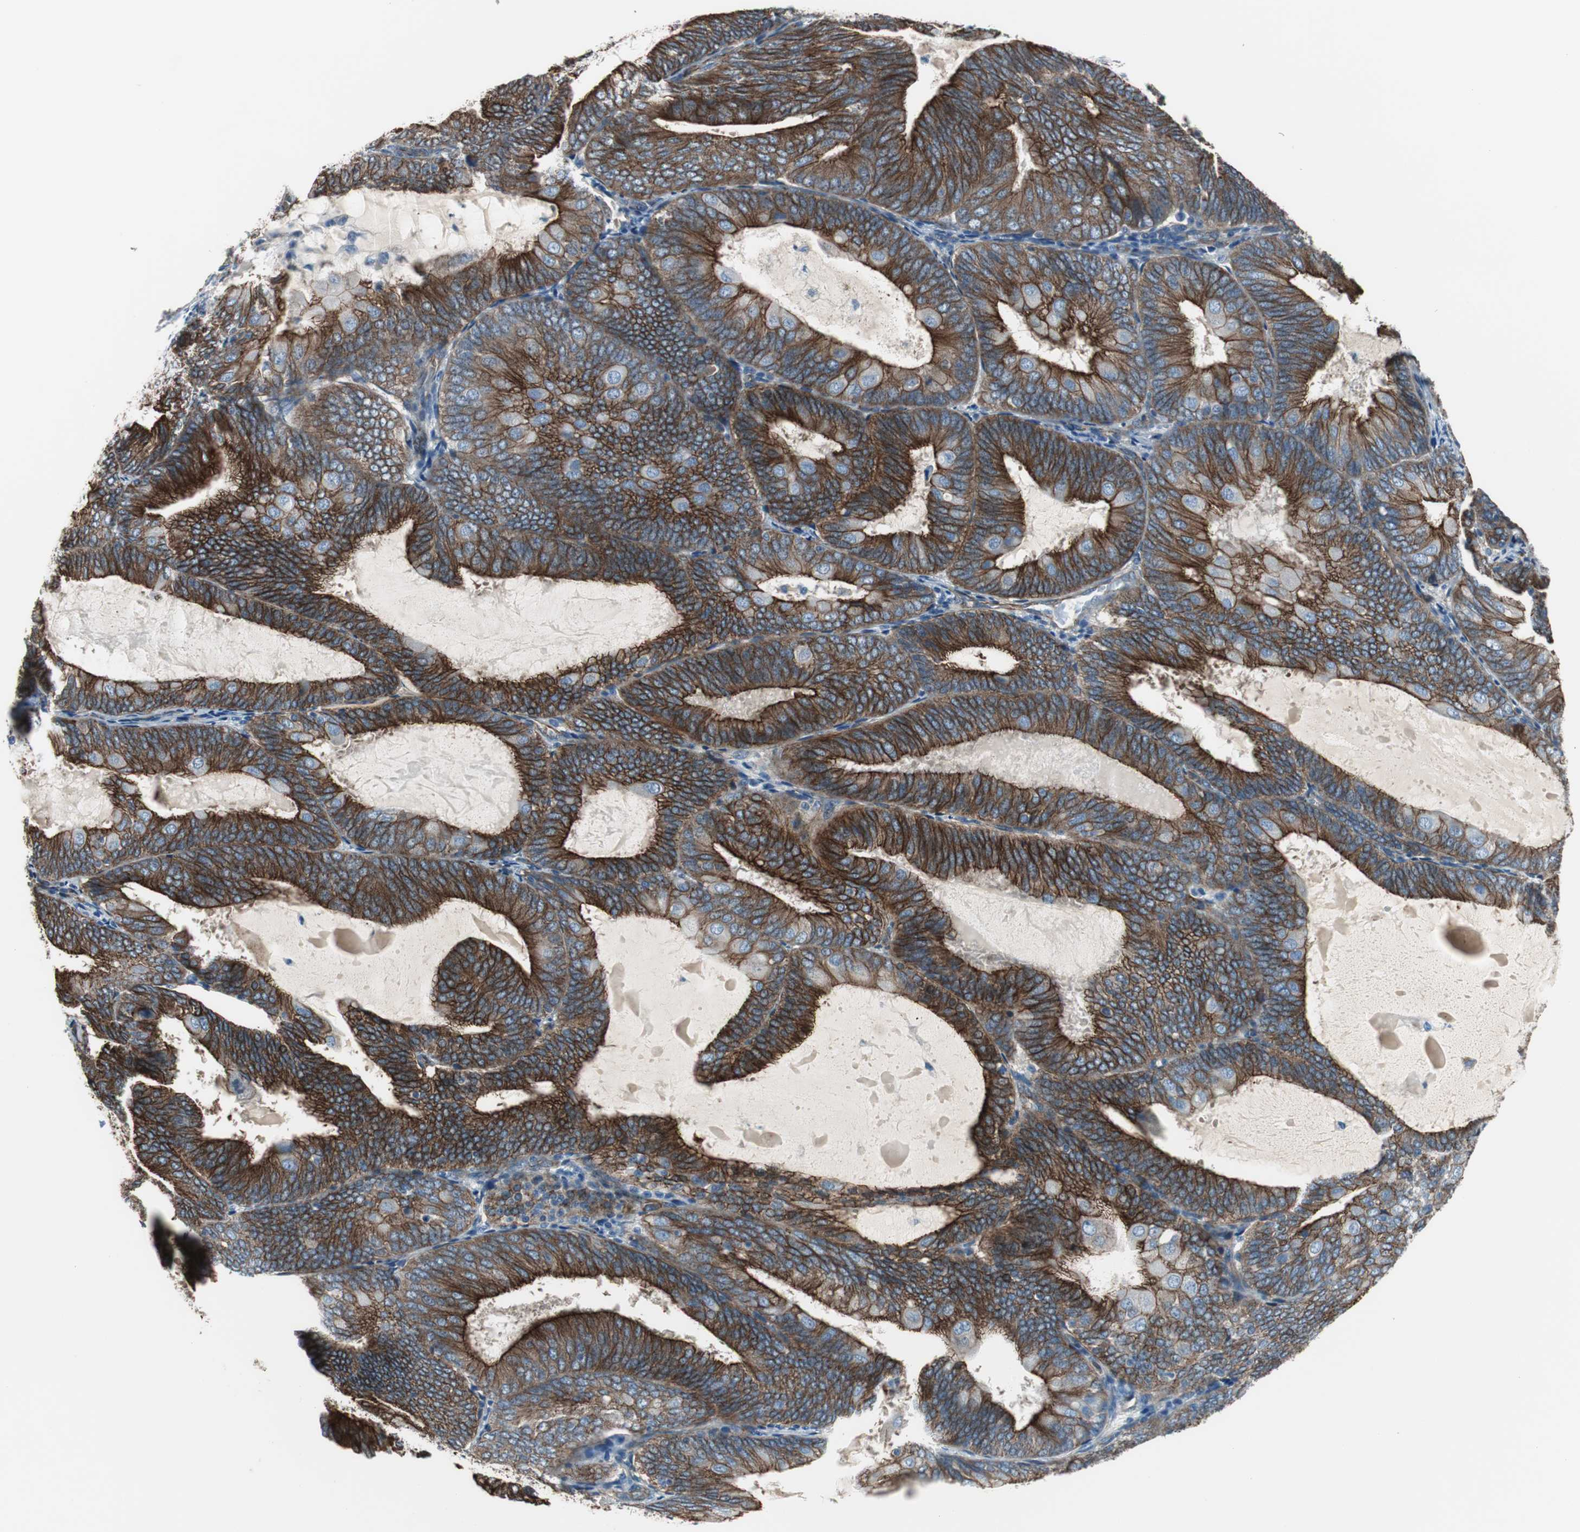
{"staining": {"intensity": "strong", "quantity": ">75%", "location": "cytoplasmic/membranous"}, "tissue": "endometrial cancer", "cell_type": "Tumor cells", "image_type": "cancer", "snomed": [{"axis": "morphology", "description": "Adenocarcinoma, NOS"}, {"axis": "topography", "description": "Endometrium"}], "caption": "Protein expression analysis of endometrial adenocarcinoma shows strong cytoplasmic/membranous expression in approximately >75% of tumor cells.", "gene": "STXBP4", "patient": {"sex": "female", "age": 81}}